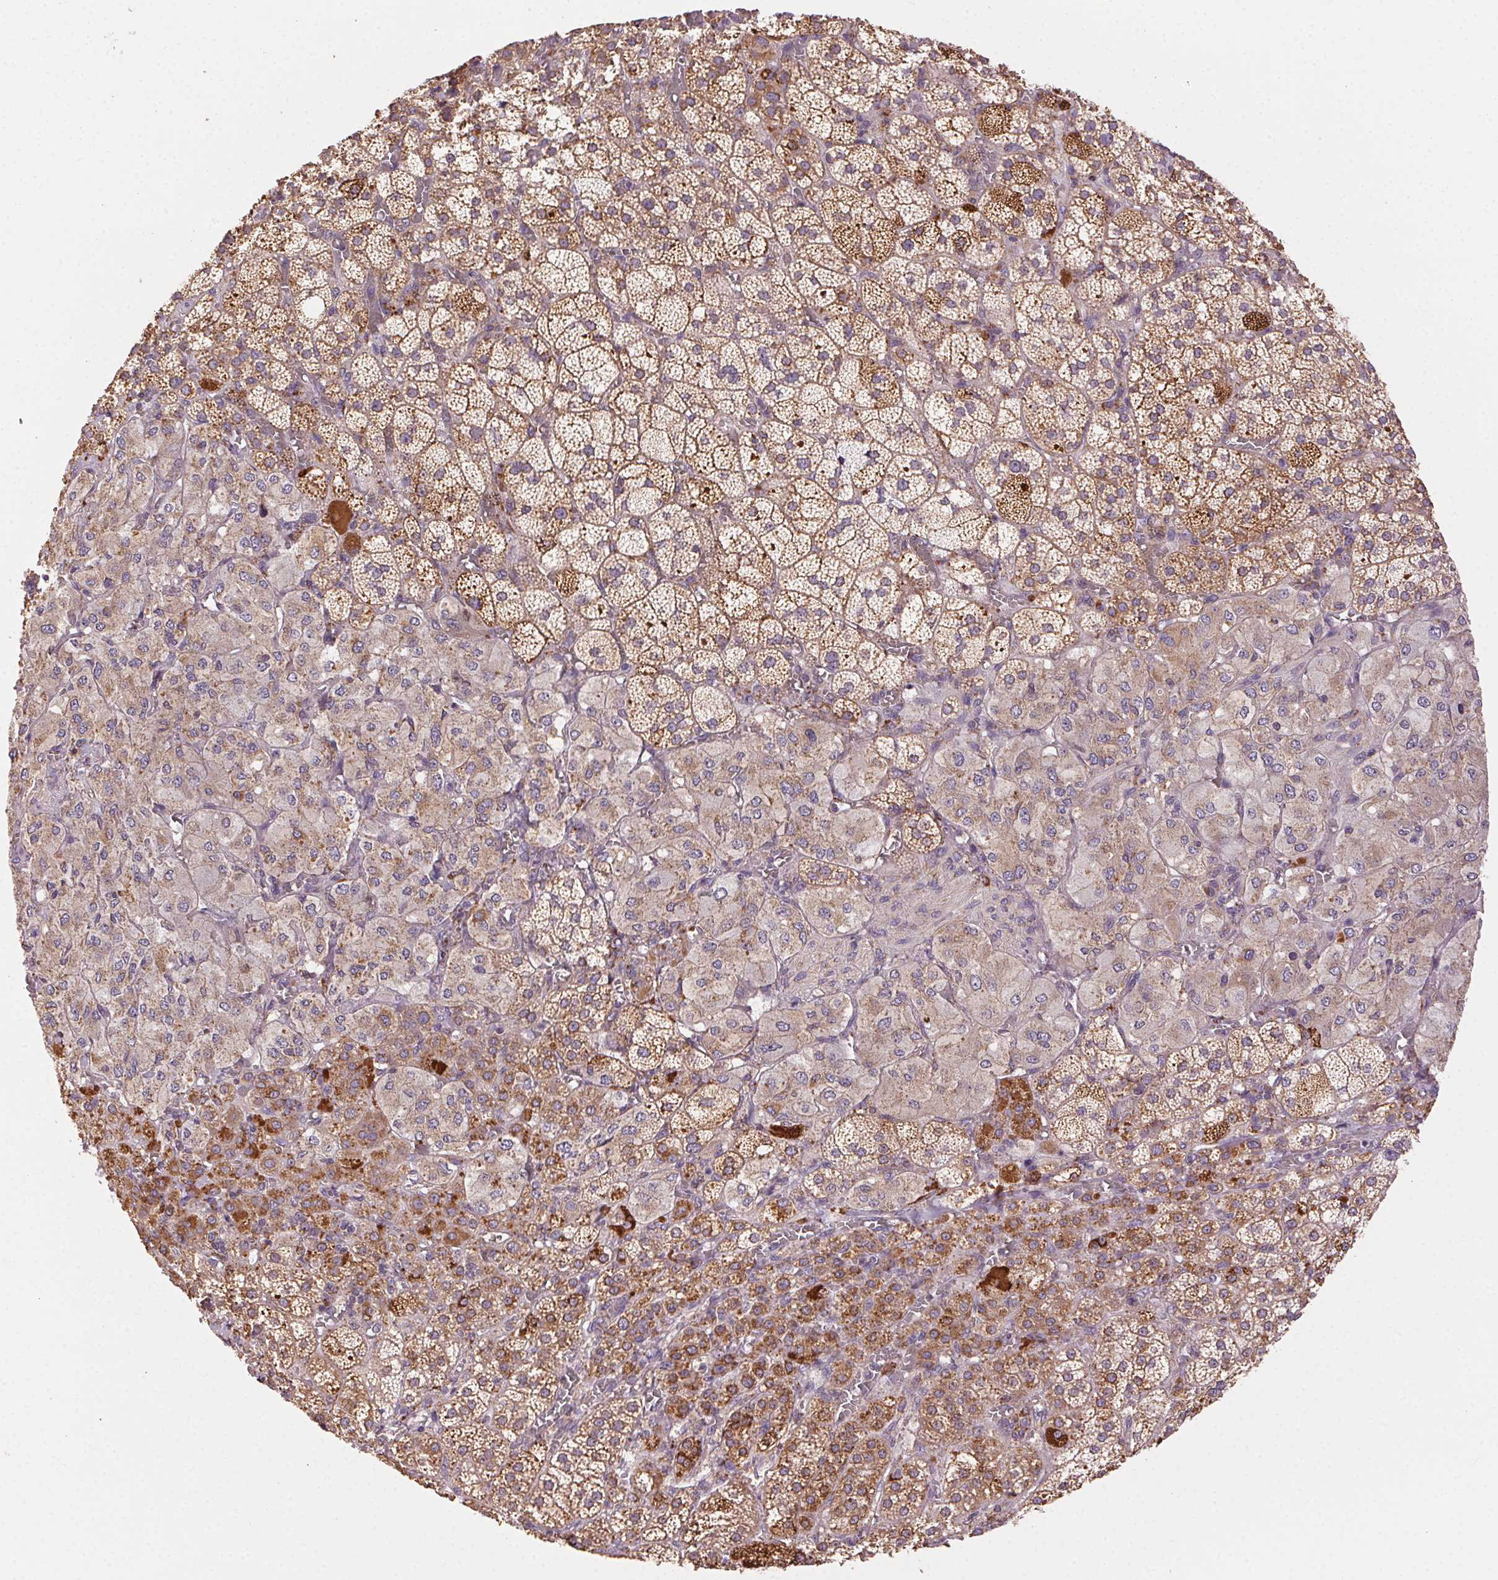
{"staining": {"intensity": "moderate", "quantity": ">75%", "location": "cytoplasmic/membranous"}, "tissue": "adrenal gland", "cell_type": "Glandular cells", "image_type": "normal", "snomed": [{"axis": "morphology", "description": "Normal tissue, NOS"}, {"axis": "topography", "description": "Adrenal gland"}], "caption": "Benign adrenal gland was stained to show a protein in brown. There is medium levels of moderate cytoplasmic/membranous expression in approximately >75% of glandular cells.", "gene": "FNBP1L", "patient": {"sex": "female", "age": 60}}